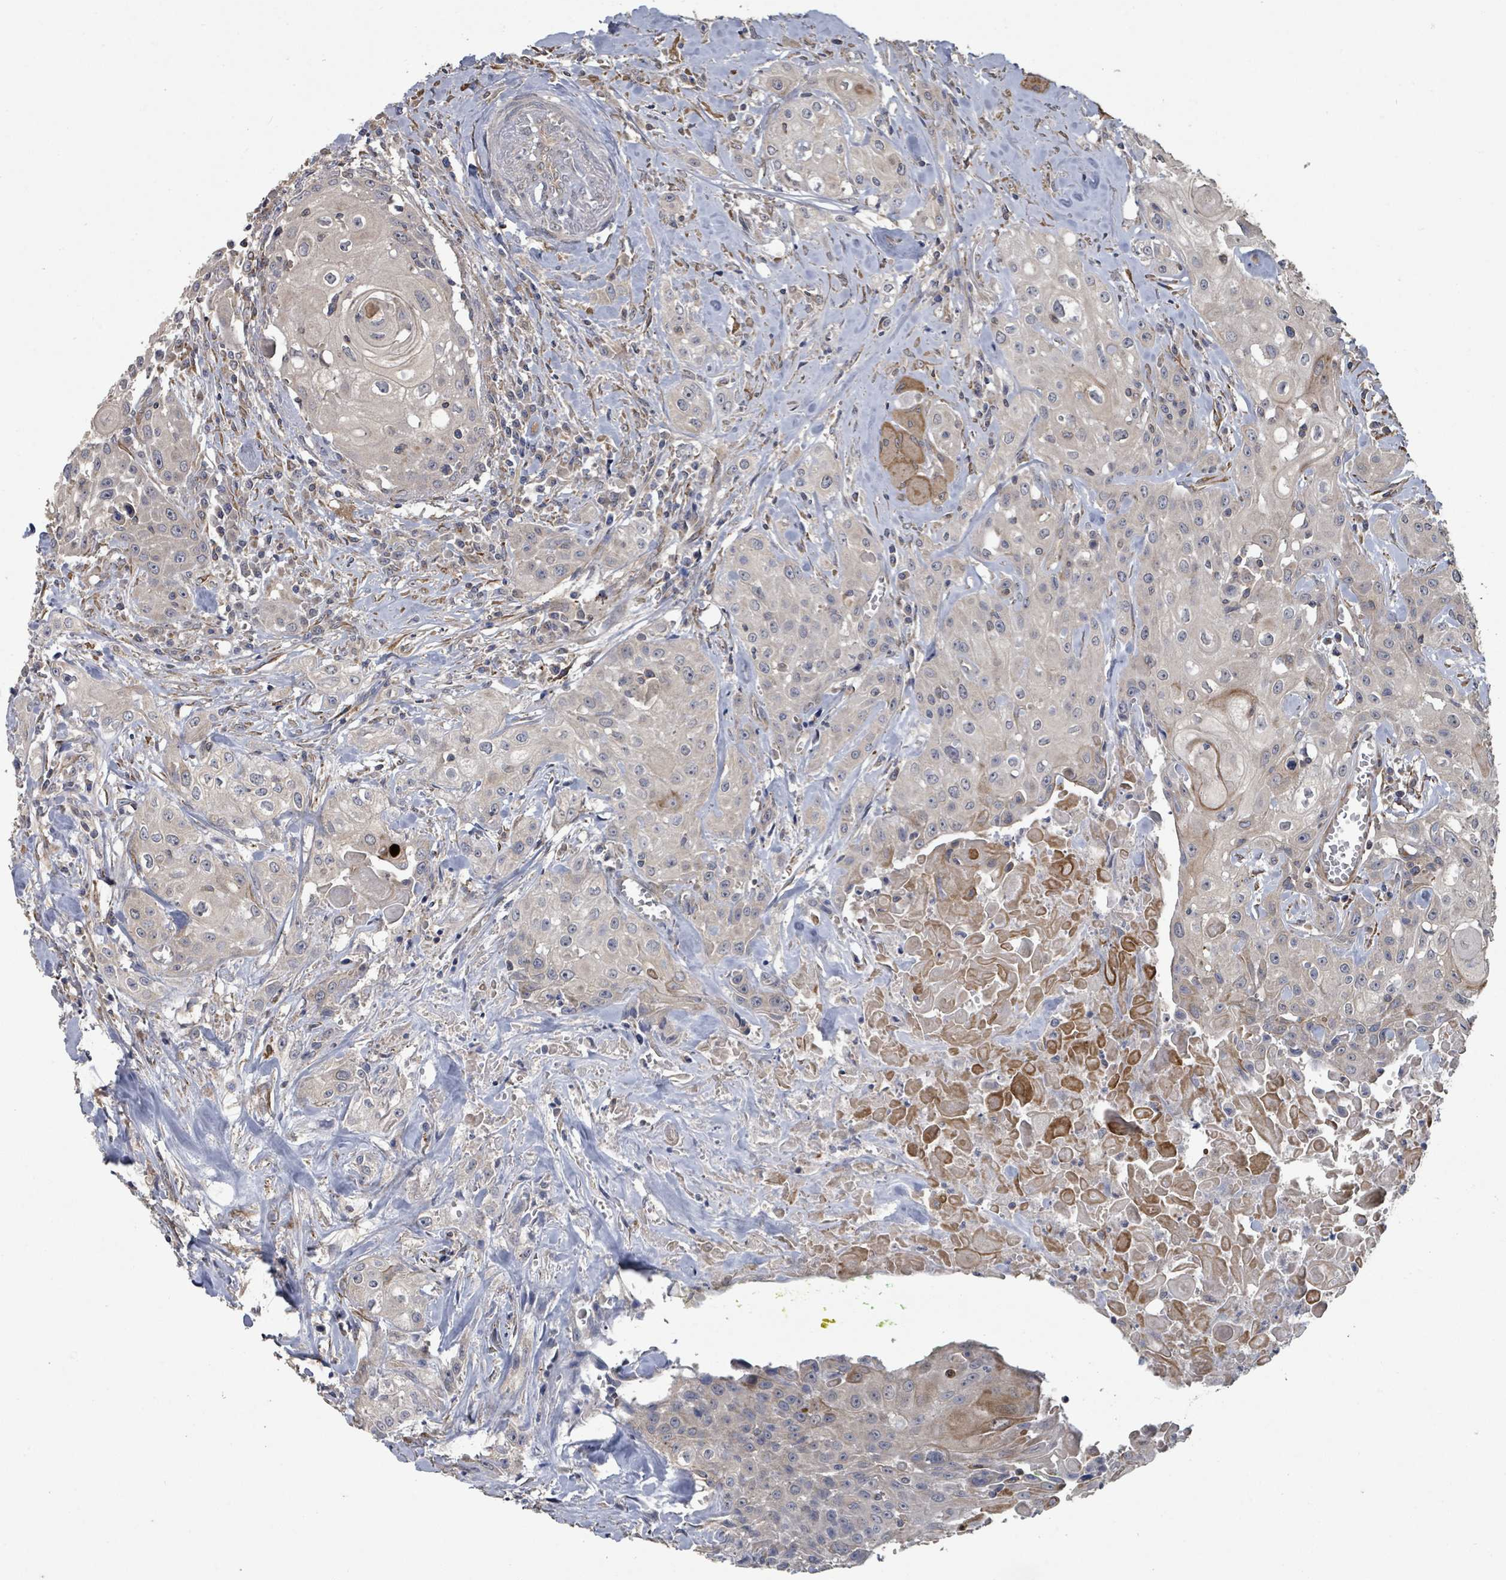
{"staining": {"intensity": "weak", "quantity": "25%-75%", "location": "cytoplasmic/membranous"}, "tissue": "head and neck cancer", "cell_type": "Tumor cells", "image_type": "cancer", "snomed": [{"axis": "morphology", "description": "Squamous cell carcinoma, NOS"}, {"axis": "topography", "description": "Oral tissue"}, {"axis": "topography", "description": "Head-Neck"}], "caption": "Squamous cell carcinoma (head and neck) was stained to show a protein in brown. There is low levels of weak cytoplasmic/membranous expression in approximately 25%-75% of tumor cells. (DAB (3,3'-diaminobenzidine) = brown stain, brightfield microscopy at high magnification).", "gene": "SLC9A7", "patient": {"sex": "female", "age": 82}}